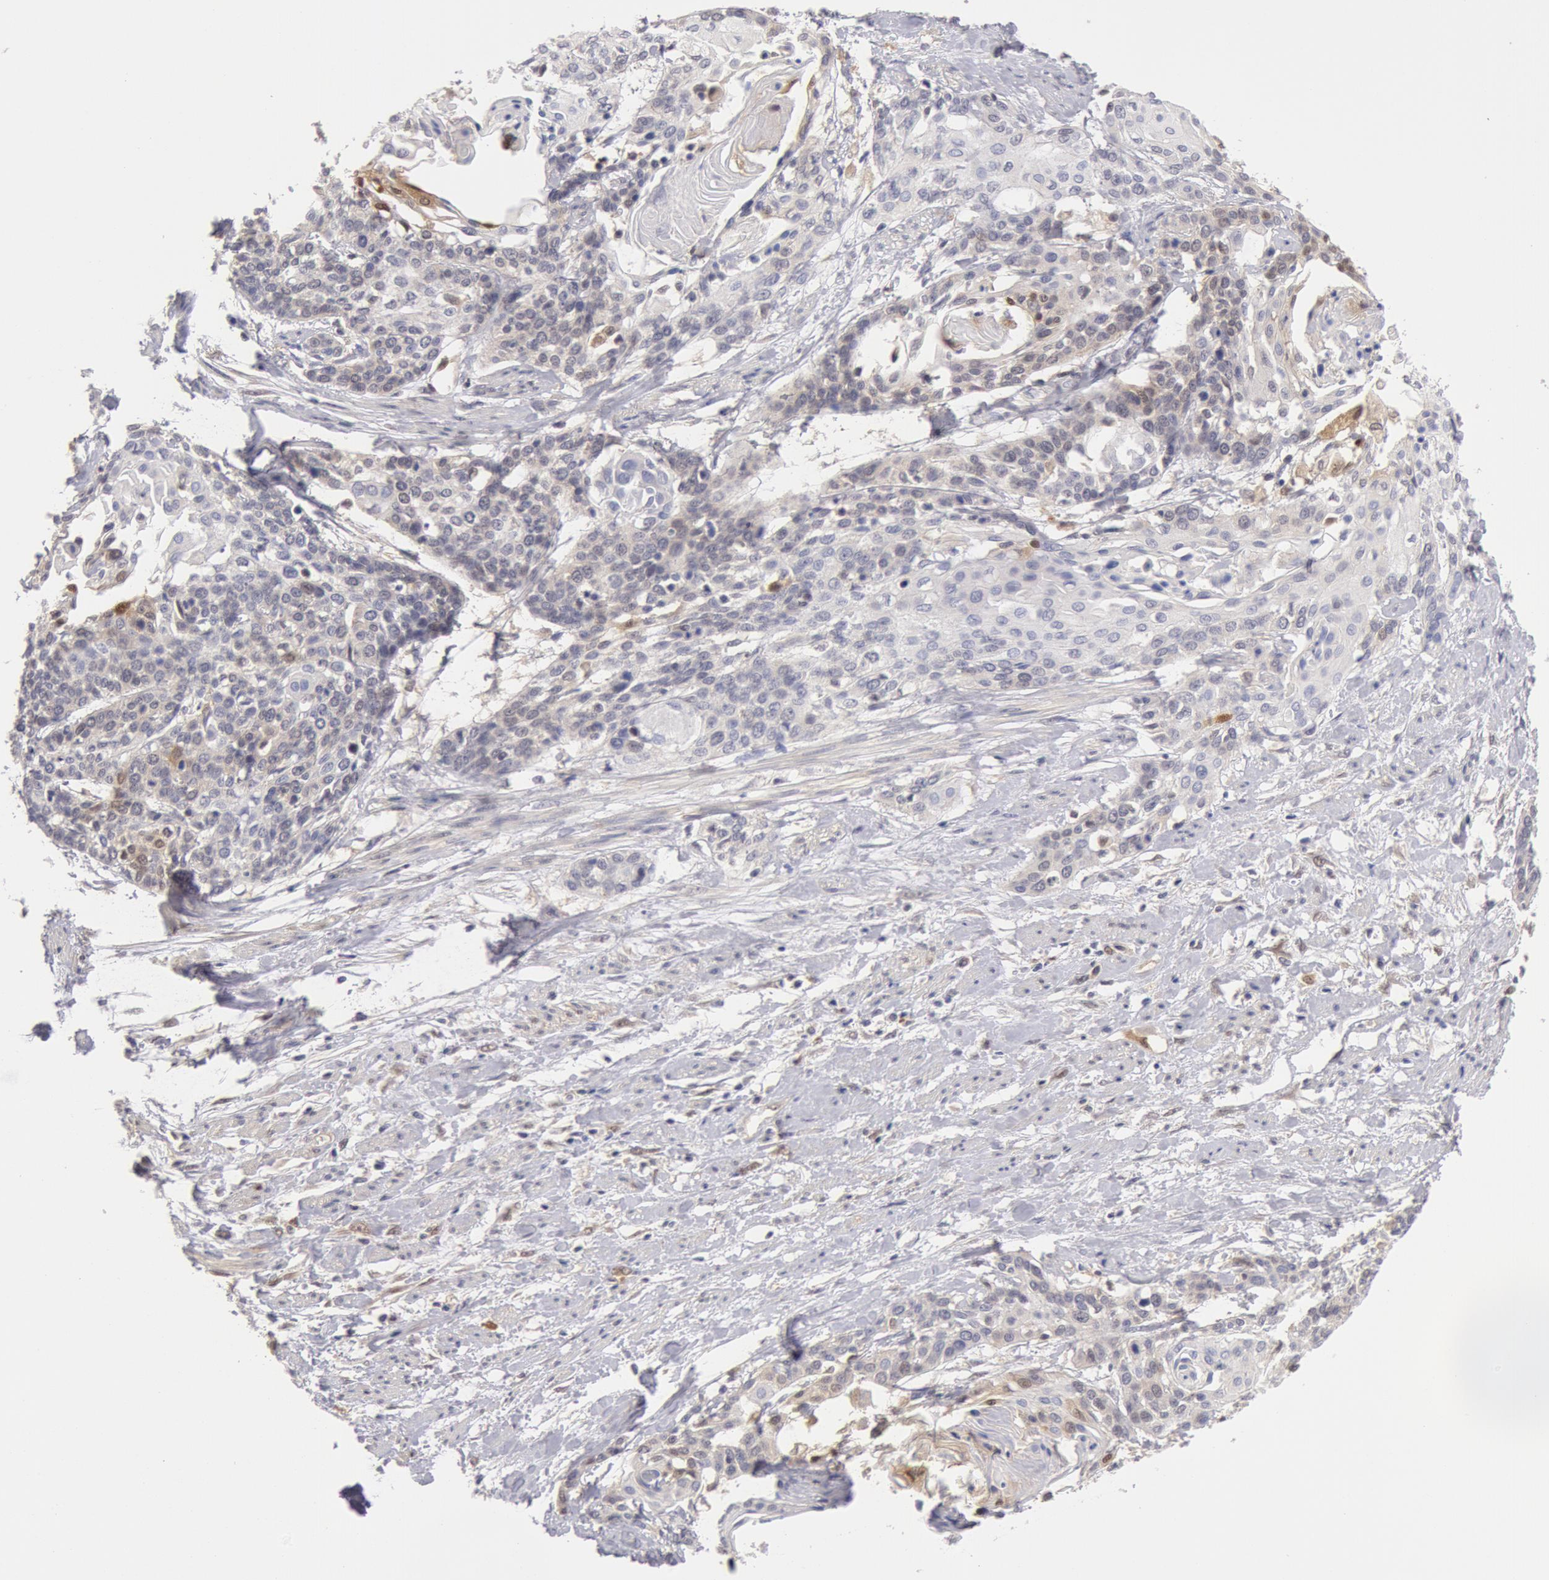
{"staining": {"intensity": "negative", "quantity": "none", "location": "none"}, "tissue": "cervical cancer", "cell_type": "Tumor cells", "image_type": "cancer", "snomed": [{"axis": "morphology", "description": "Squamous cell carcinoma, NOS"}, {"axis": "topography", "description": "Cervix"}], "caption": "Human cervical cancer (squamous cell carcinoma) stained for a protein using IHC shows no staining in tumor cells.", "gene": "TXNRD1", "patient": {"sex": "female", "age": 57}}